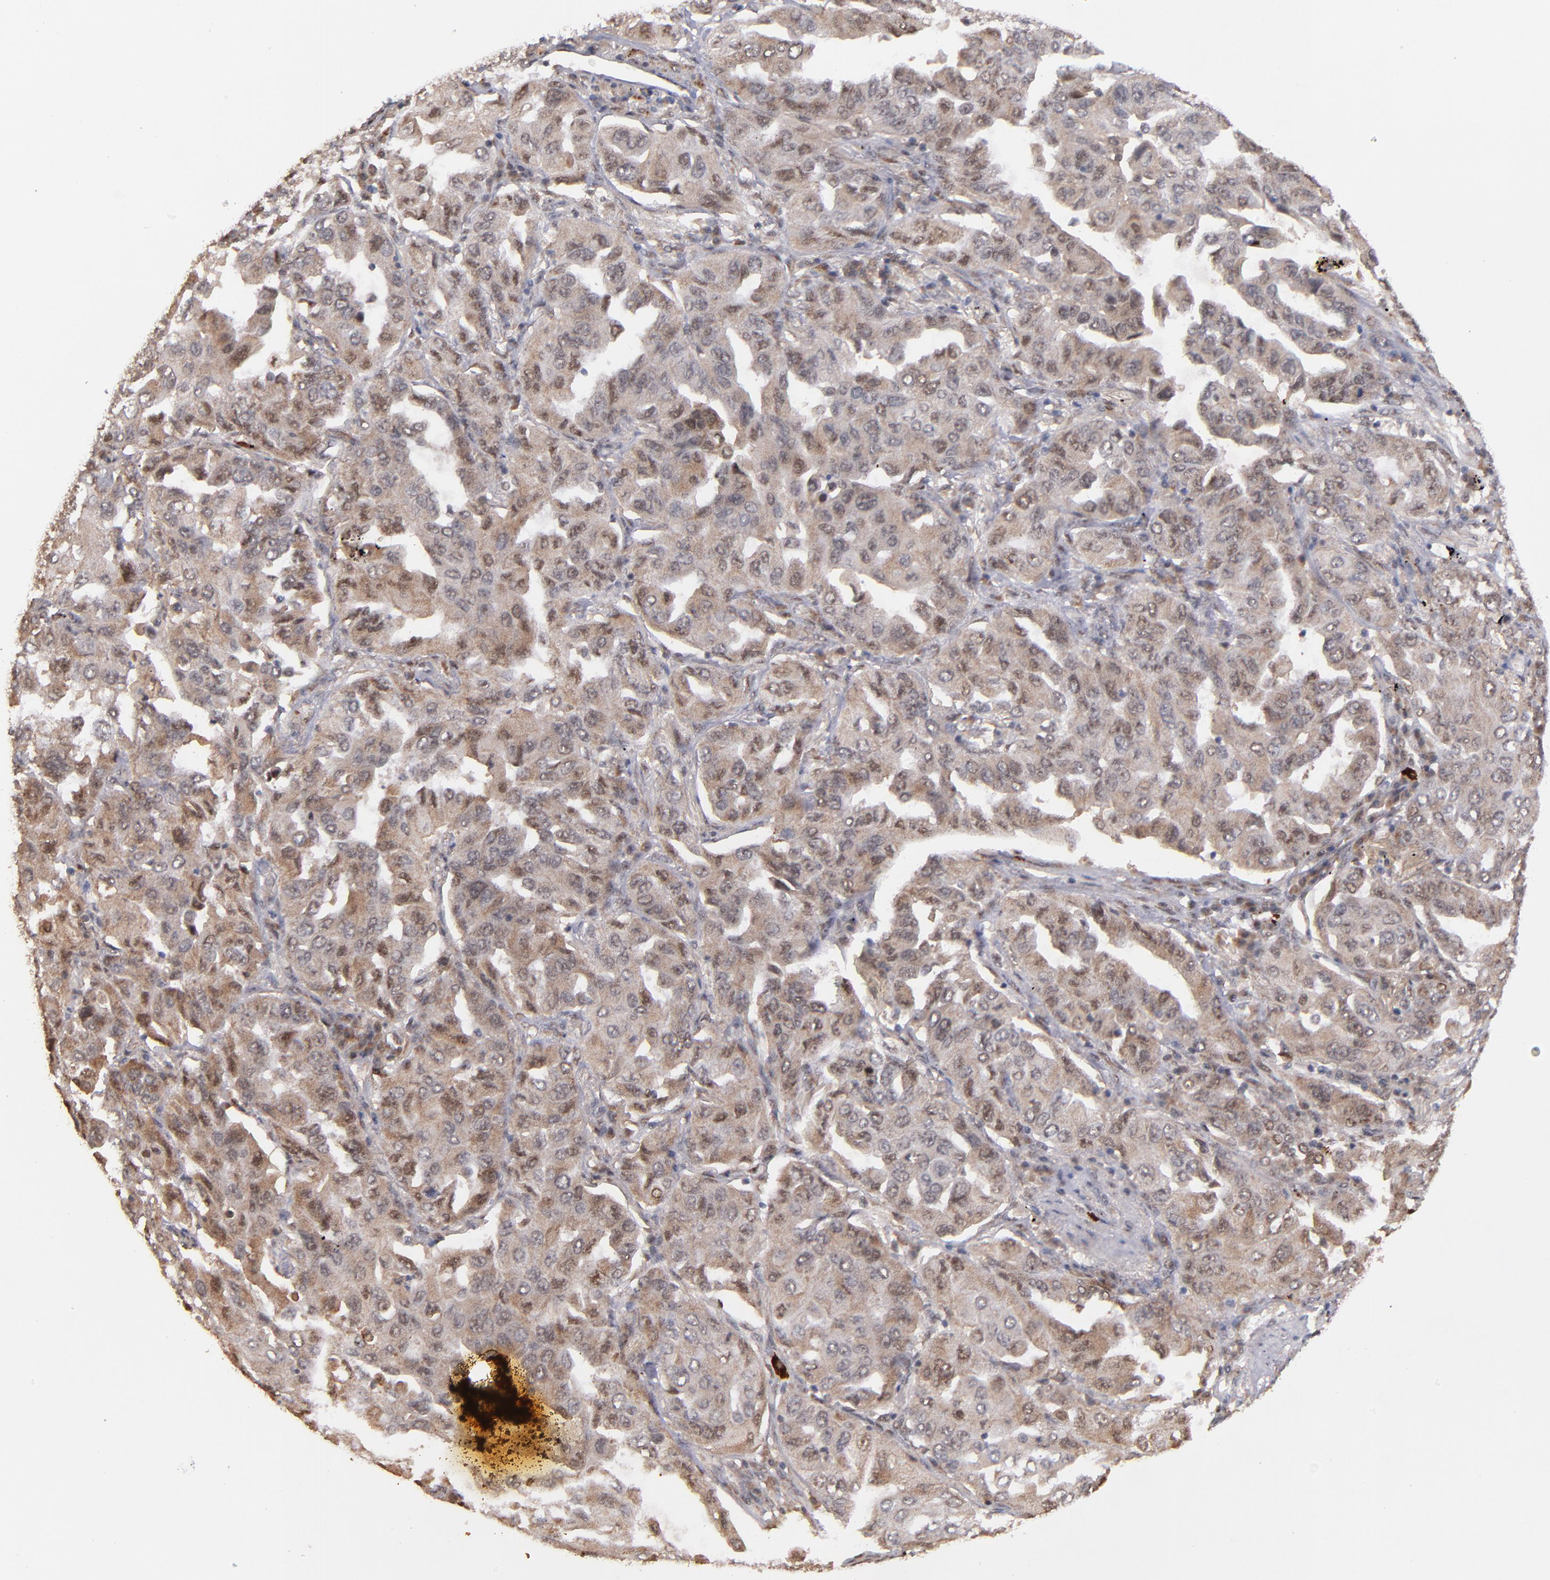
{"staining": {"intensity": "weak", "quantity": "25%-75%", "location": "cytoplasmic/membranous,nuclear"}, "tissue": "lung cancer", "cell_type": "Tumor cells", "image_type": "cancer", "snomed": [{"axis": "morphology", "description": "Adenocarcinoma, NOS"}, {"axis": "topography", "description": "Lung"}], "caption": "There is low levels of weak cytoplasmic/membranous and nuclear expression in tumor cells of lung adenocarcinoma, as demonstrated by immunohistochemical staining (brown color).", "gene": "EAPP", "patient": {"sex": "female", "age": 65}}